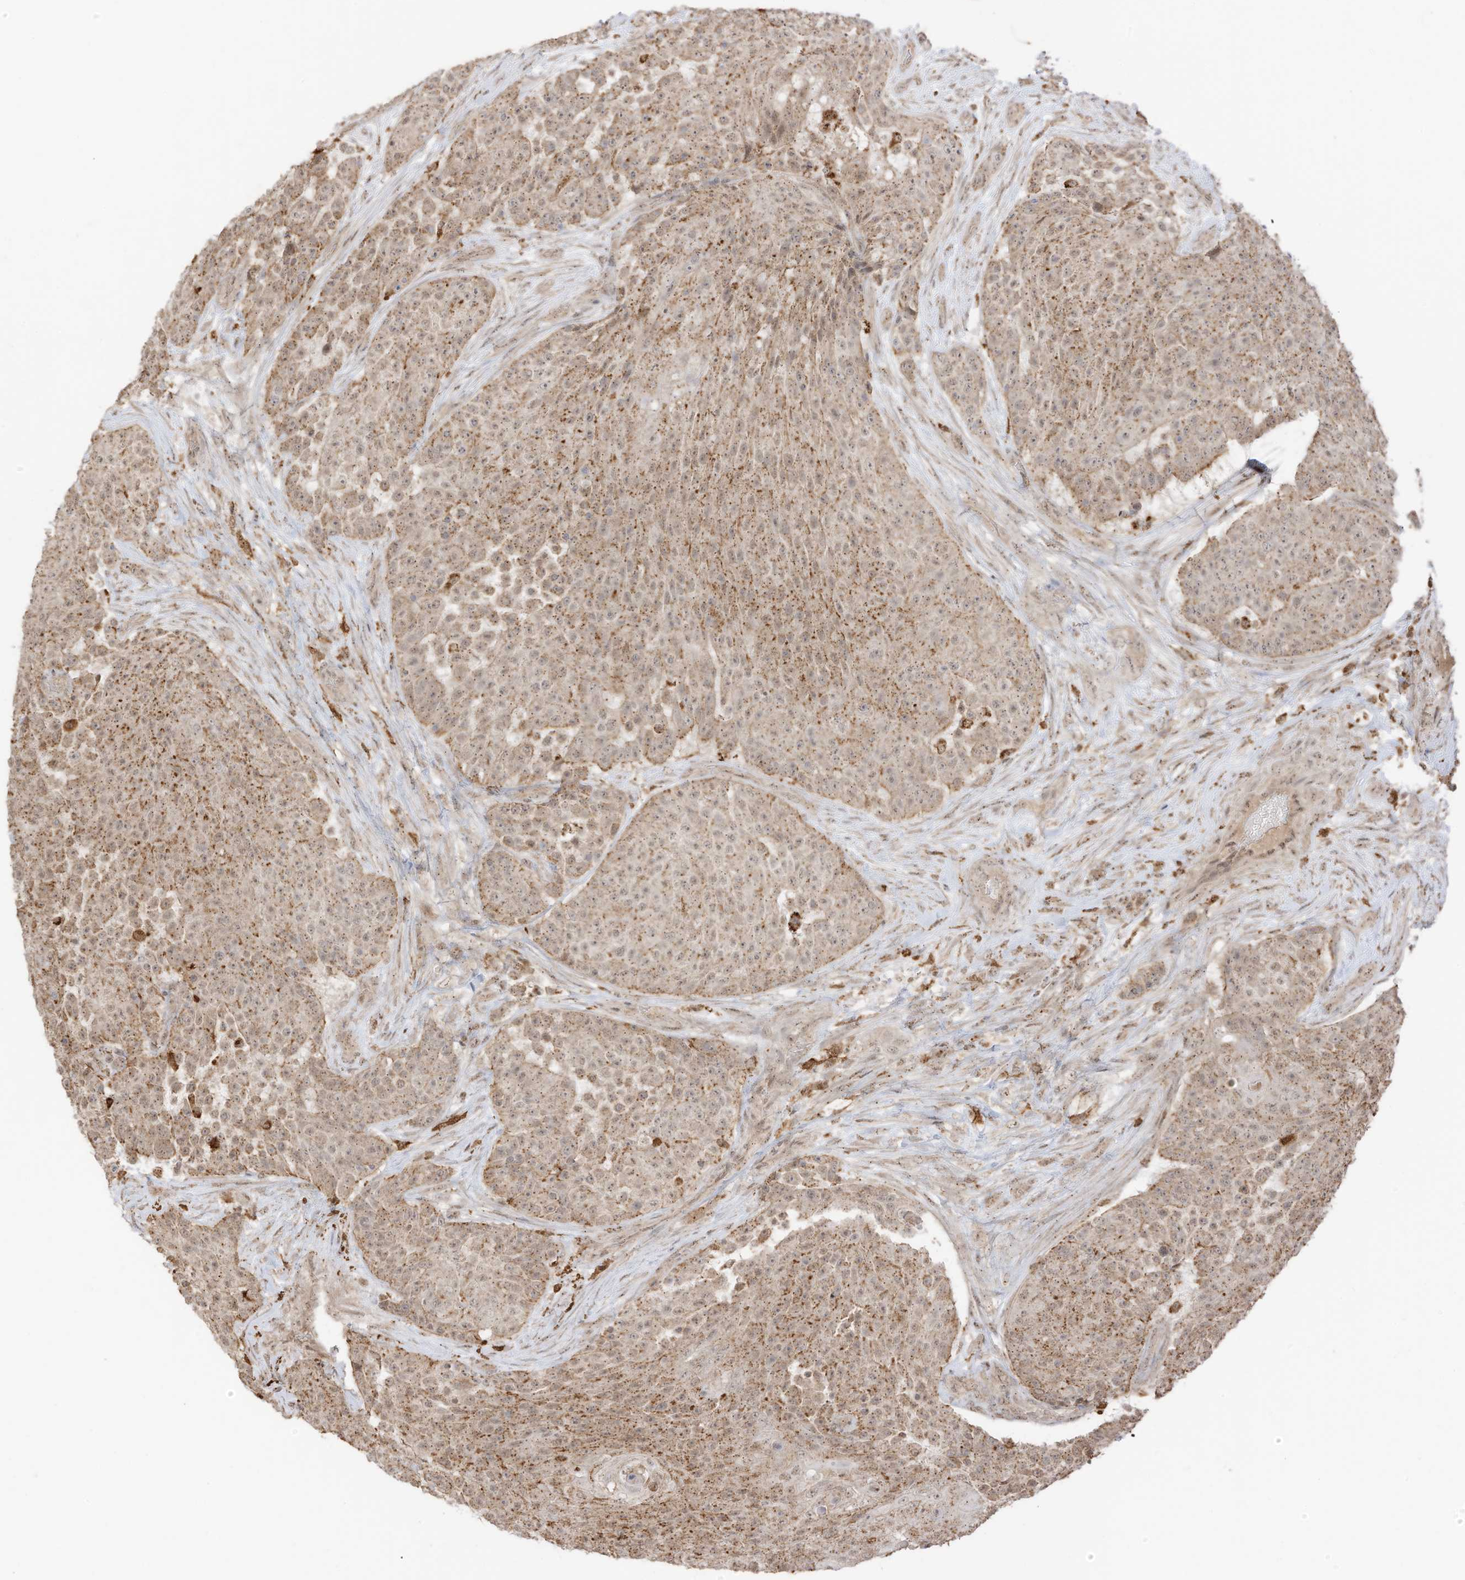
{"staining": {"intensity": "moderate", "quantity": "25%-75%", "location": "cytoplasmic/membranous"}, "tissue": "urothelial cancer", "cell_type": "Tumor cells", "image_type": "cancer", "snomed": [{"axis": "morphology", "description": "Urothelial carcinoma, High grade"}, {"axis": "topography", "description": "Urinary bladder"}], "caption": "Urothelial cancer stained with immunohistochemistry (IHC) demonstrates moderate cytoplasmic/membranous expression in approximately 25%-75% of tumor cells.", "gene": "N4BP3", "patient": {"sex": "female", "age": 63}}